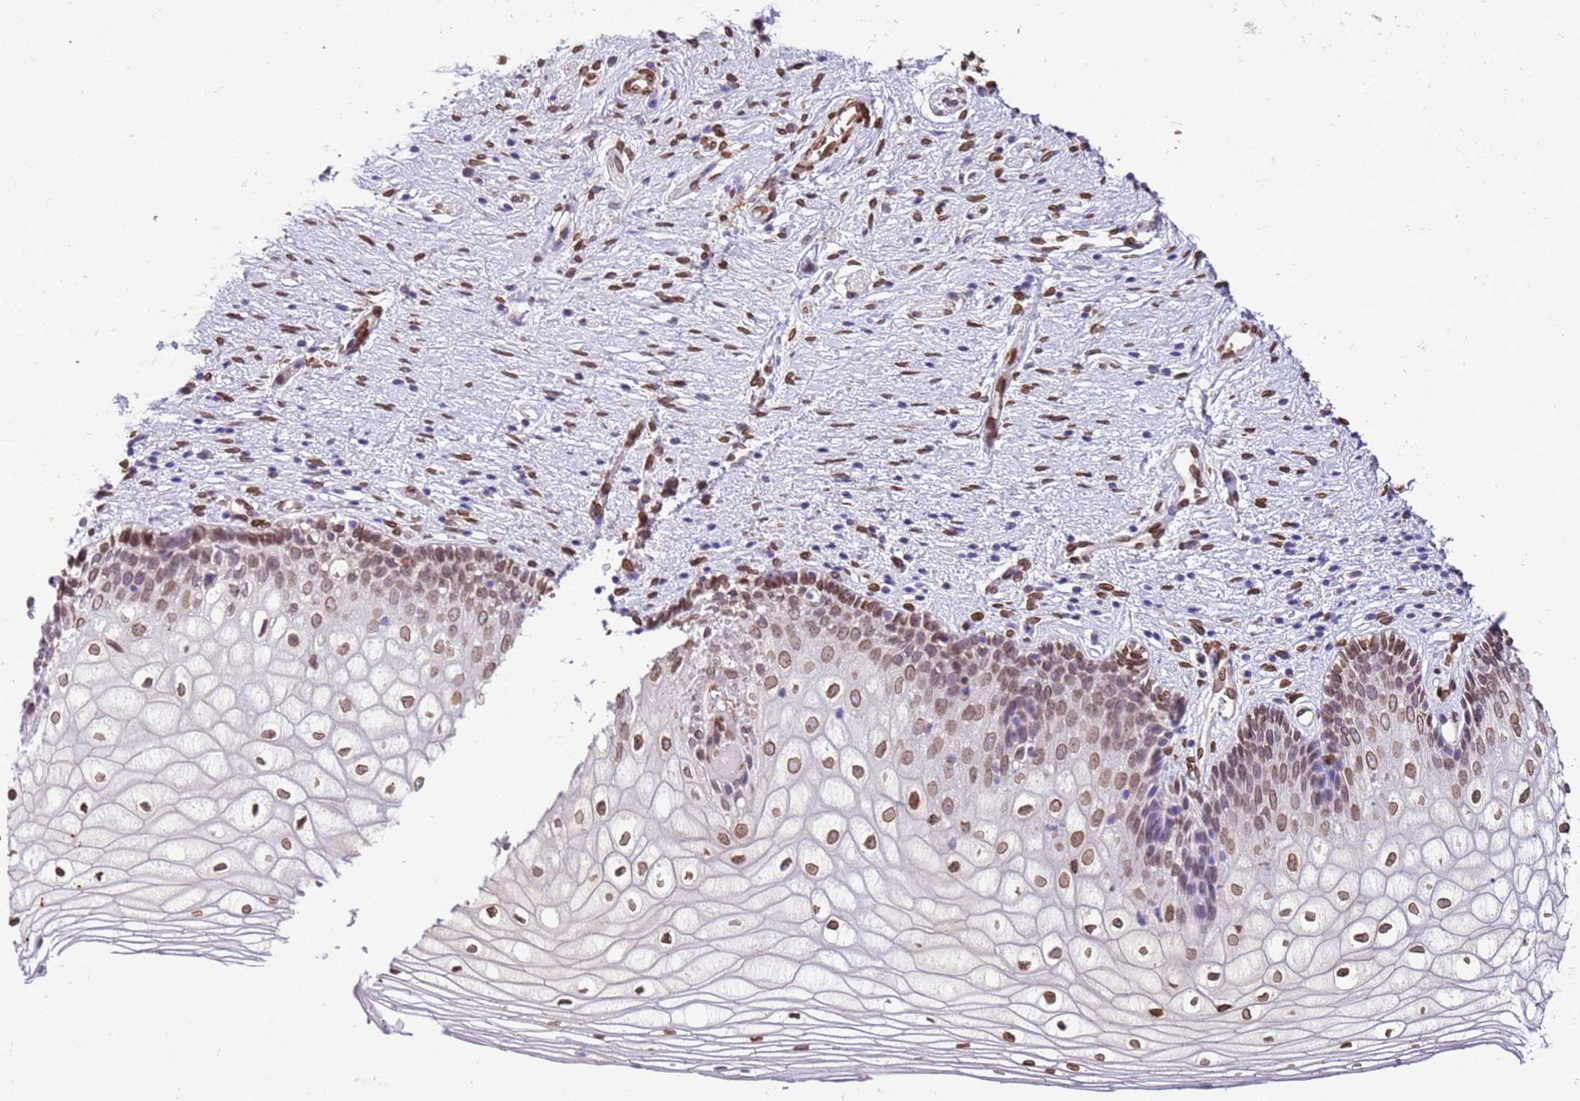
{"staining": {"intensity": "moderate", "quantity": ">75%", "location": "cytoplasmic/membranous,nuclear"}, "tissue": "vagina", "cell_type": "Squamous epithelial cells", "image_type": "normal", "snomed": [{"axis": "morphology", "description": "Normal tissue, NOS"}, {"axis": "topography", "description": "Vagina"}], "caption": "Vagina stained with immunohistochemistry reveals moderate cytoplasmic/membranous,nuclear positivity in about >75% of squamous epithelial cells. Immunohistochemistry (ihc) stains the protein in brown and the nuclei are stained blue.", "gene": "TMEM47", "patient": {"sex": "female", "age": 60}}